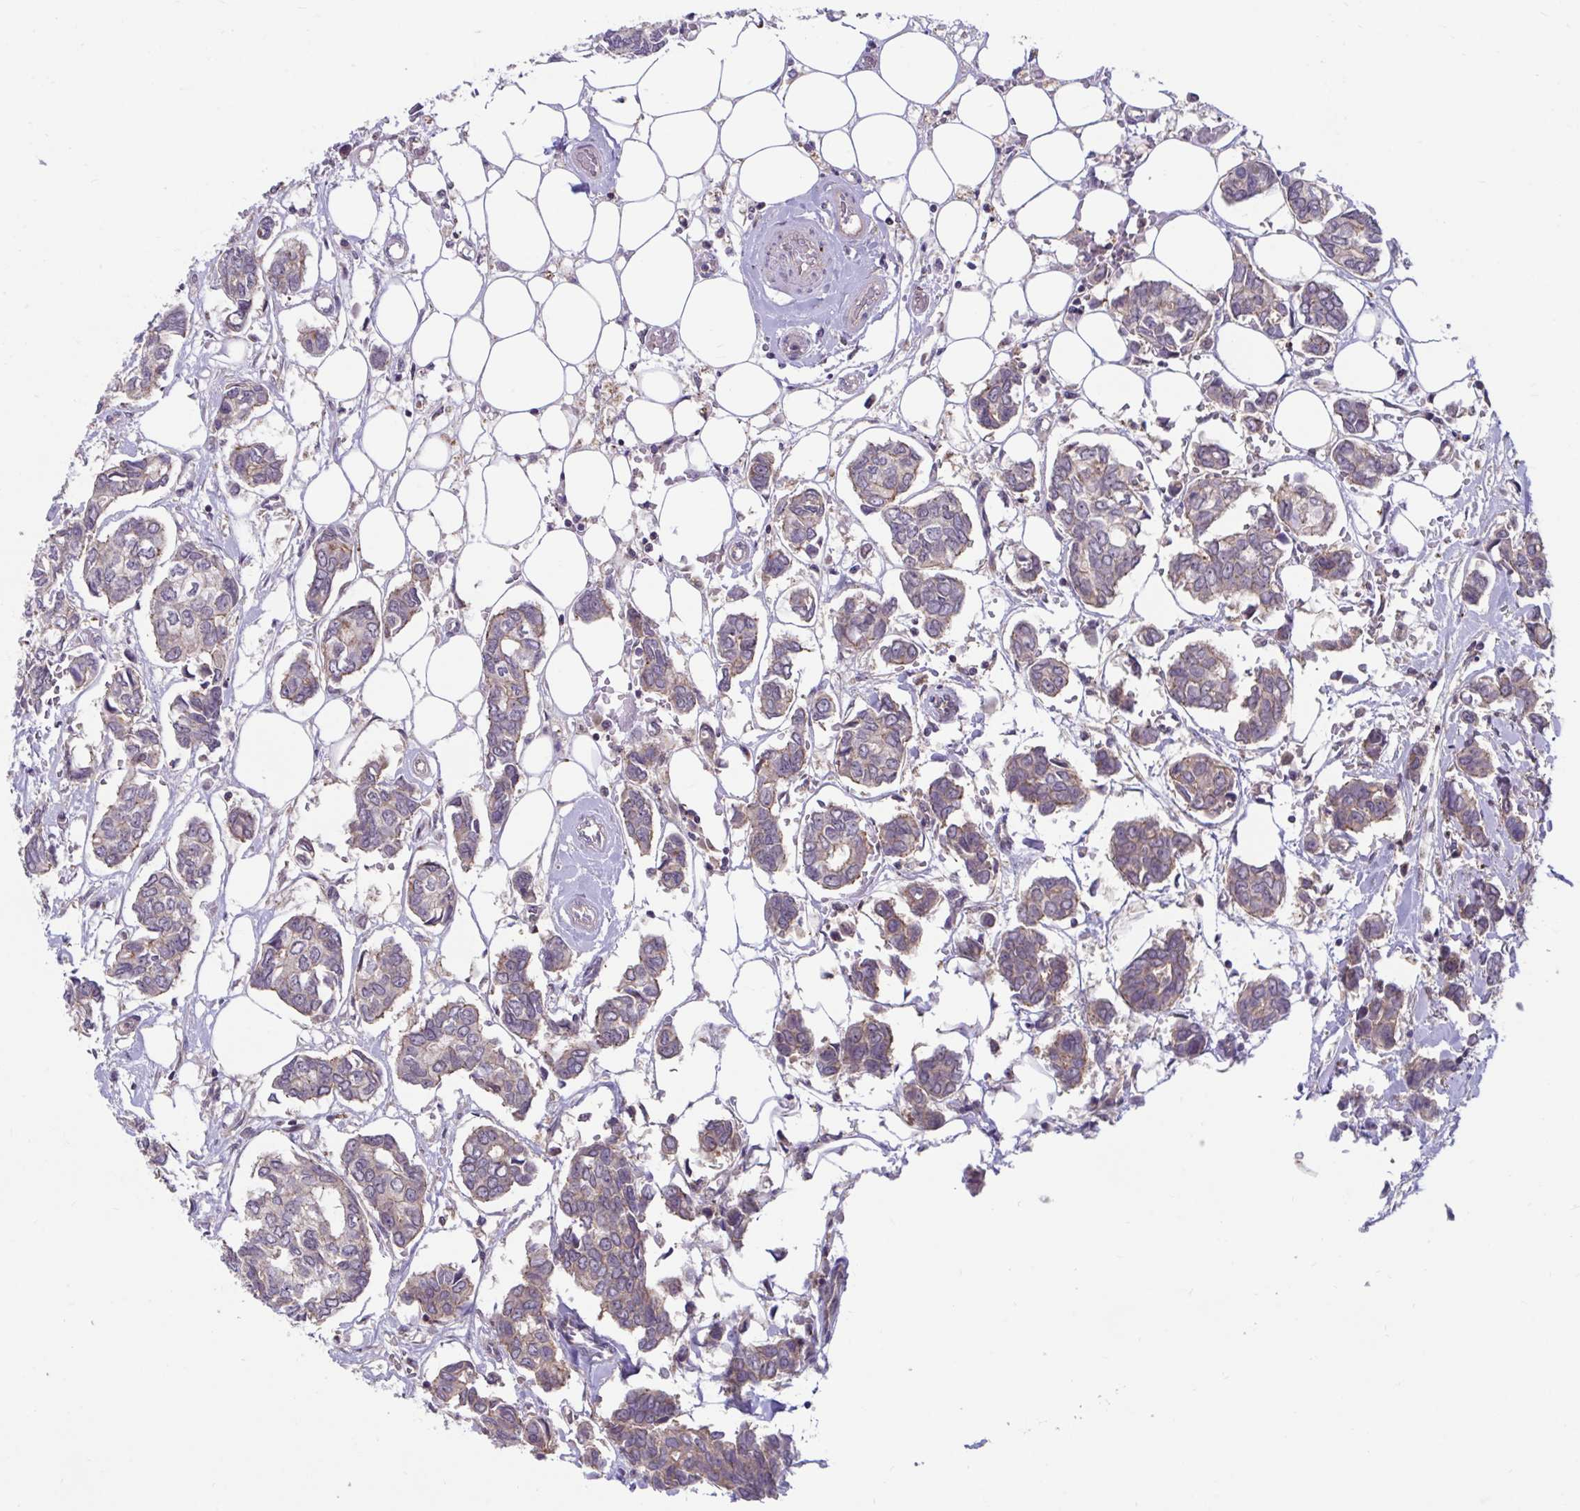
{"staining": {"intensity": "weak", "quantity": "25%-75%", "location": "cytoplasmic/membranous"}, "tissue": "breast cancer", "cell_type": "Tumor cells", "image_type": "cancer", "snomed": [{"axis": "morphology", "description": "Duct carcinoma"}, {"axis": "topography", "description": "Breast"}], "caption": "Human breast infiltrating ductal carcinoma stained with a protein marker displays weak staining in tumor cells.", "gene": "IST1", "patient": {"sex": "female", "age": 73}}